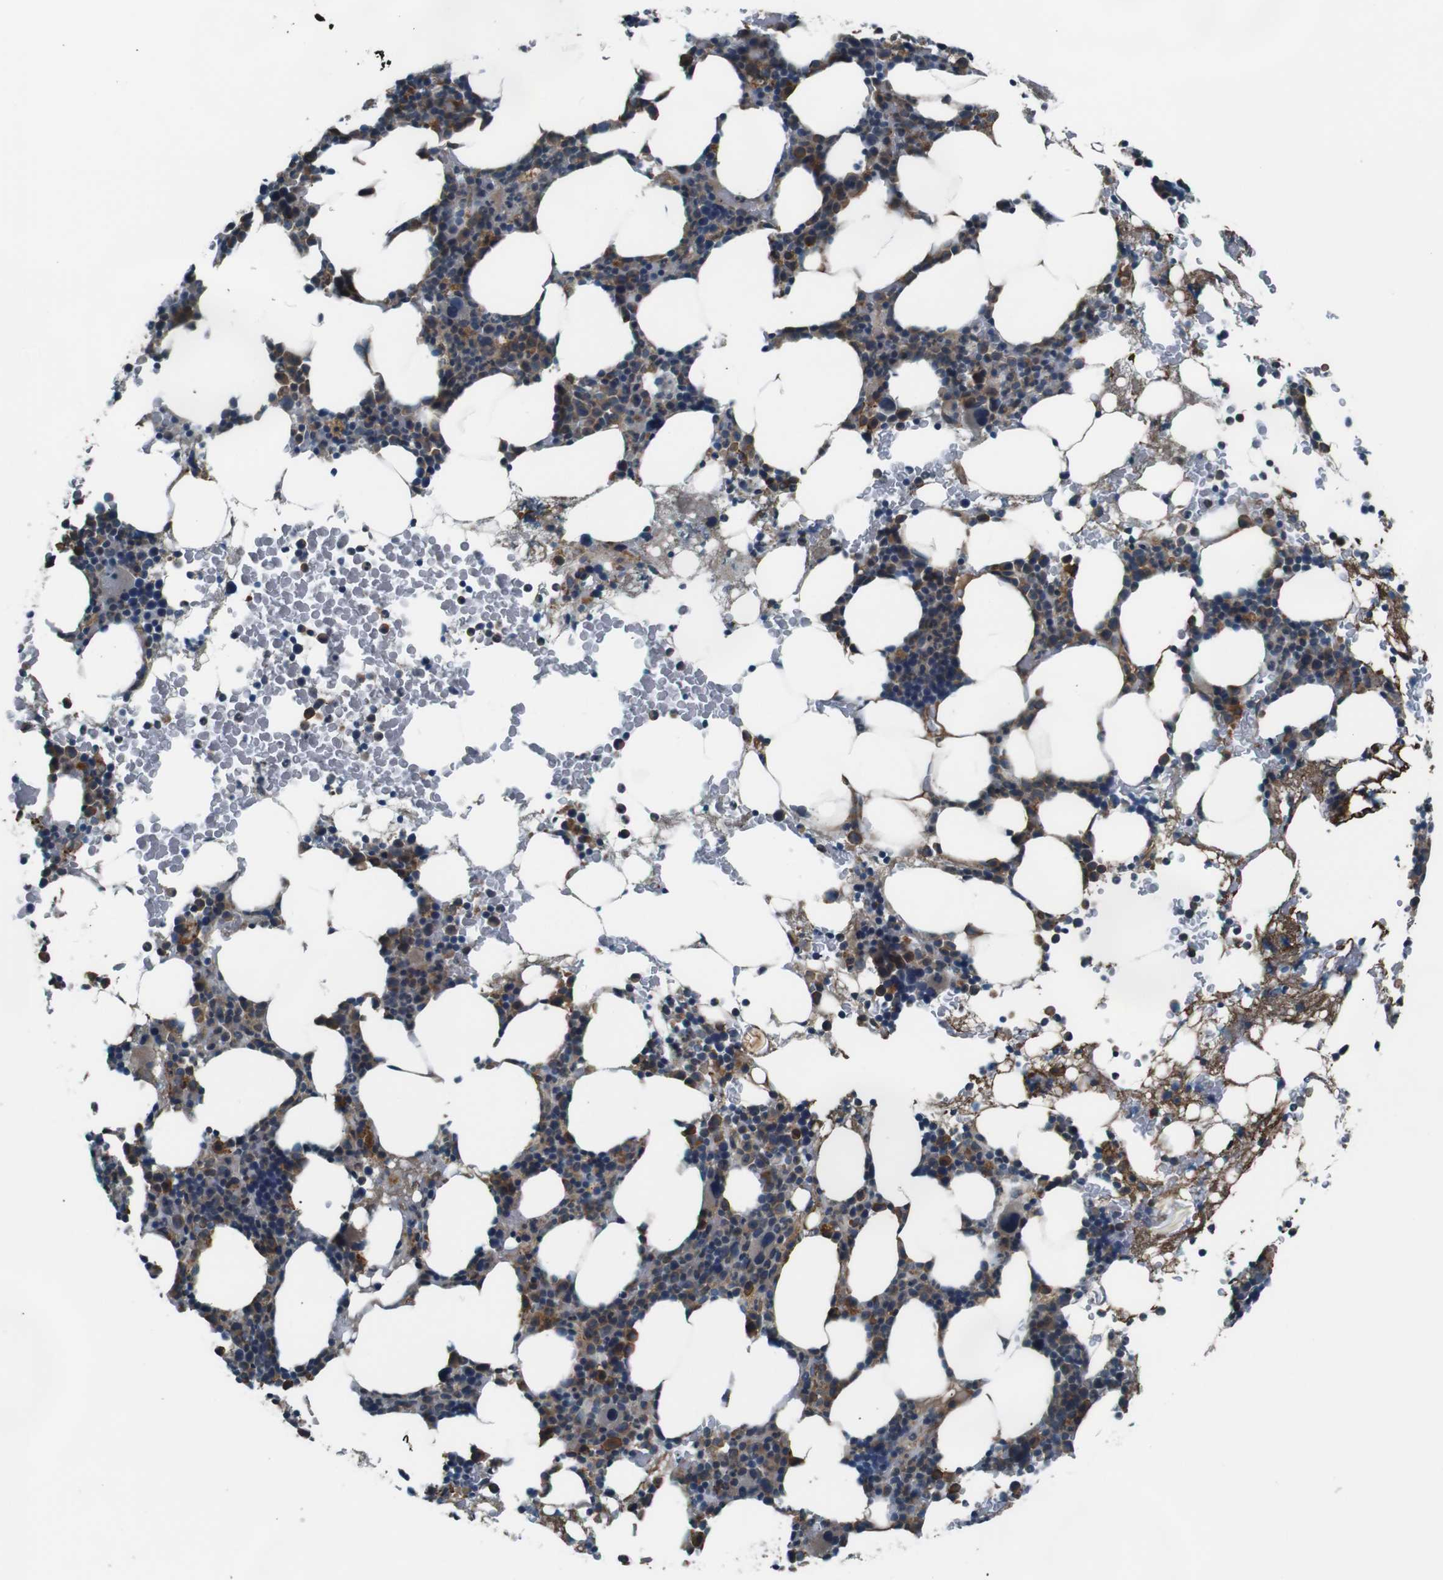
{"staining": {"intensity": "moderate", "quantity": ">75%", "location": "cytoplasmic/membranous"}, "tissue": "bone marrow", "cell_type": "Hematopoietic cells", "image_type": "normal", "snomed": [{"axis": "morphology", "description": "Normal tissue, NOS"}, {"axis": "morphology", "description": "Inflammation, NOS"}, {"axis": "topography", "description": "Bone marrow"}], "caption": "The image displays immunohistochemical staining of unremarkable bone marrow. There is moderate cytoplasmic/membranous positivity is seen in about >75% of hematopoietic cells. The protein of interest is shown in brown color, while the nuclei are stained blue.", "gene": "SIGMAR1", "patient": {"sex": "female", "age": 84}}